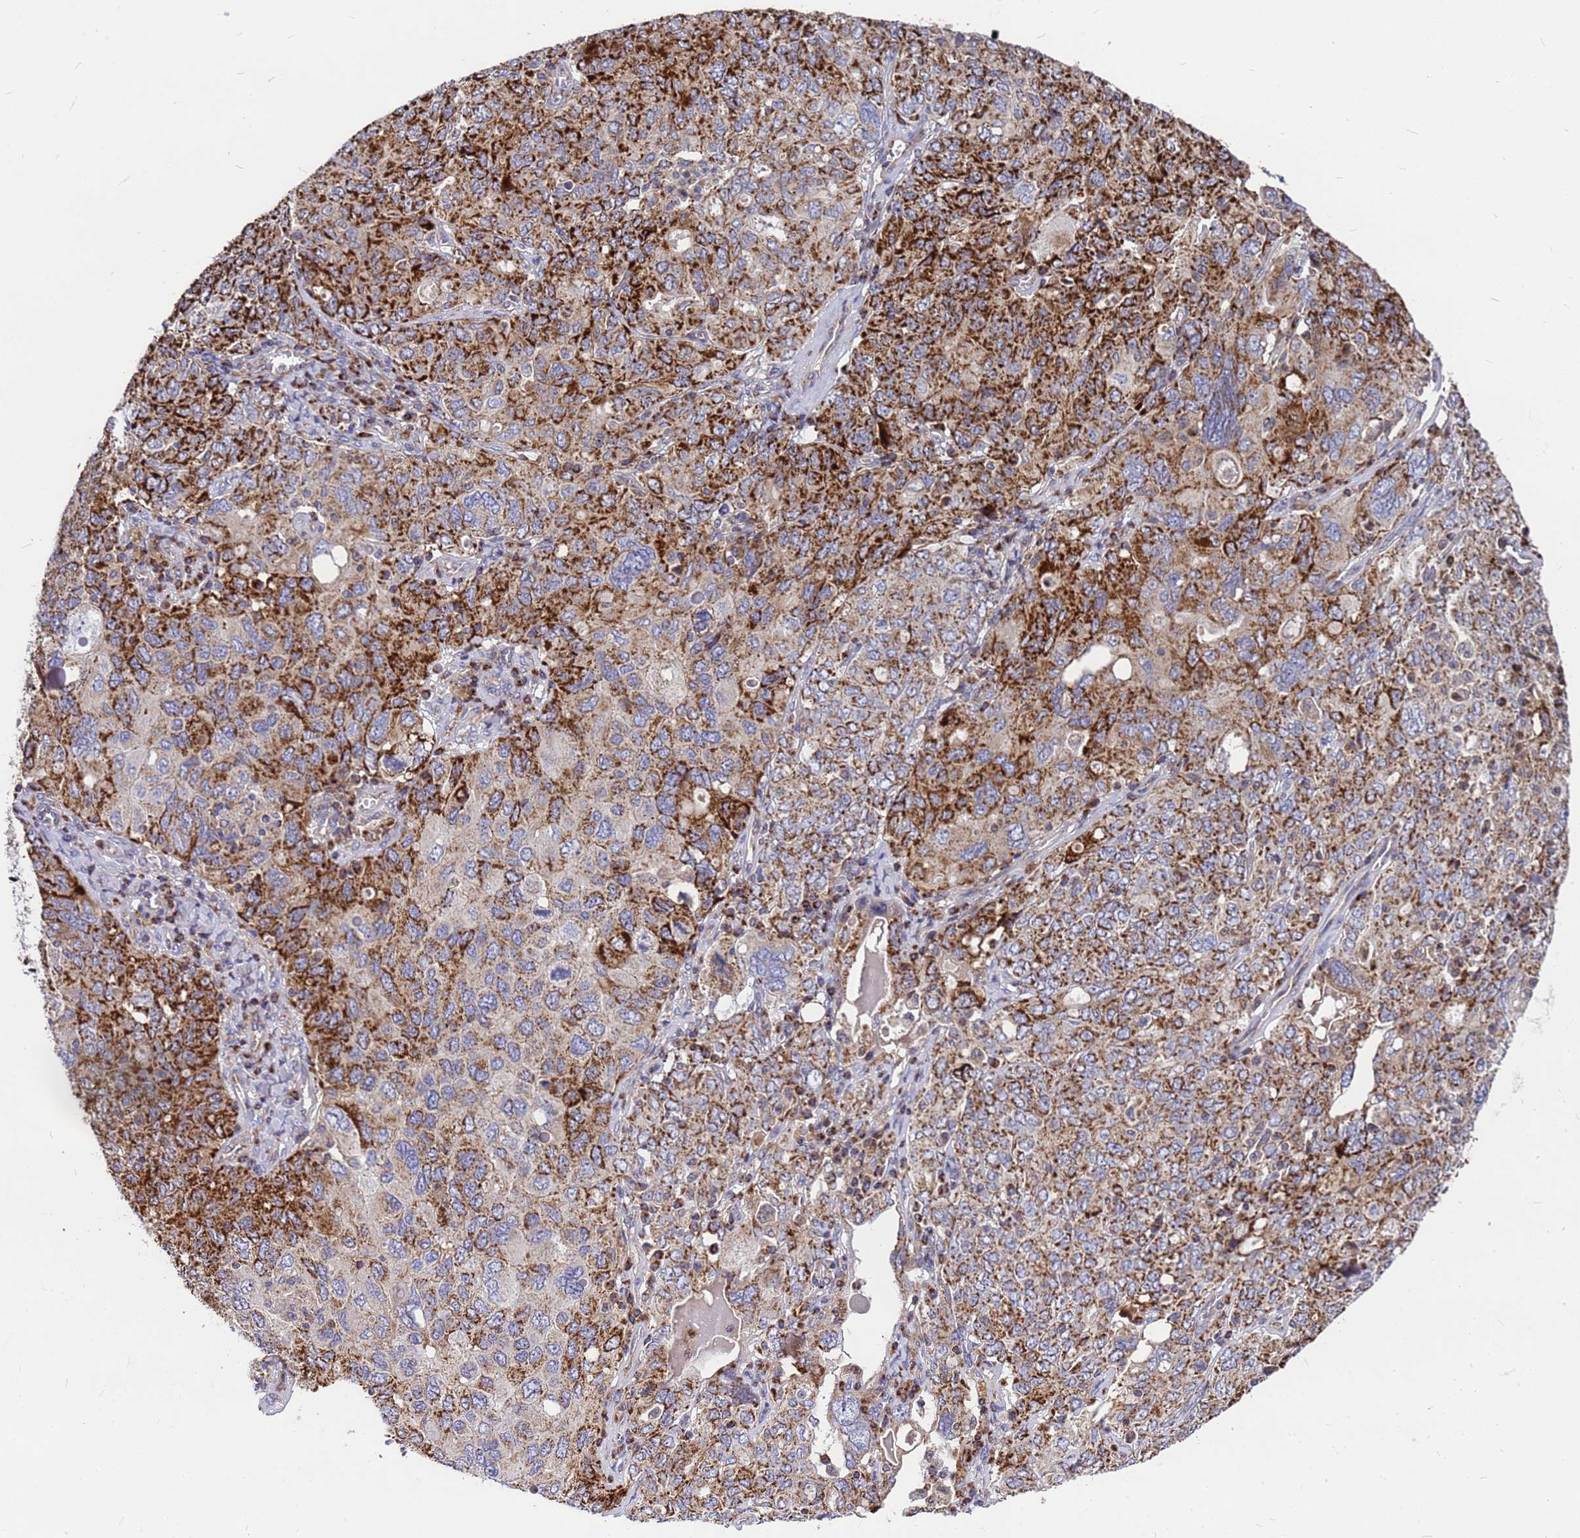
{"staining": {"intensity": "moderate", "quantity": "25%-75%", "location": "cytoplasmic/membranous"}, "tissue": "ovarian cancer", "cell_type": "Tumor cells", "image_type": "cancer", "snomed": [{"axis": "morphology", "description": "Carcinoma, endometroid"}, {"axis": "topography", "description": "Ovary"}], "caption": "A high-resolution image shows immunohistochemistry (IHC) staining of ovarian endometroid carcinoma, which exhibits moderate cytoplasmic/membranous expression in approximately 25%-75% of tumor cells.", "gene": "CMC4", "patient": {"sex": "female", "age": 62}}